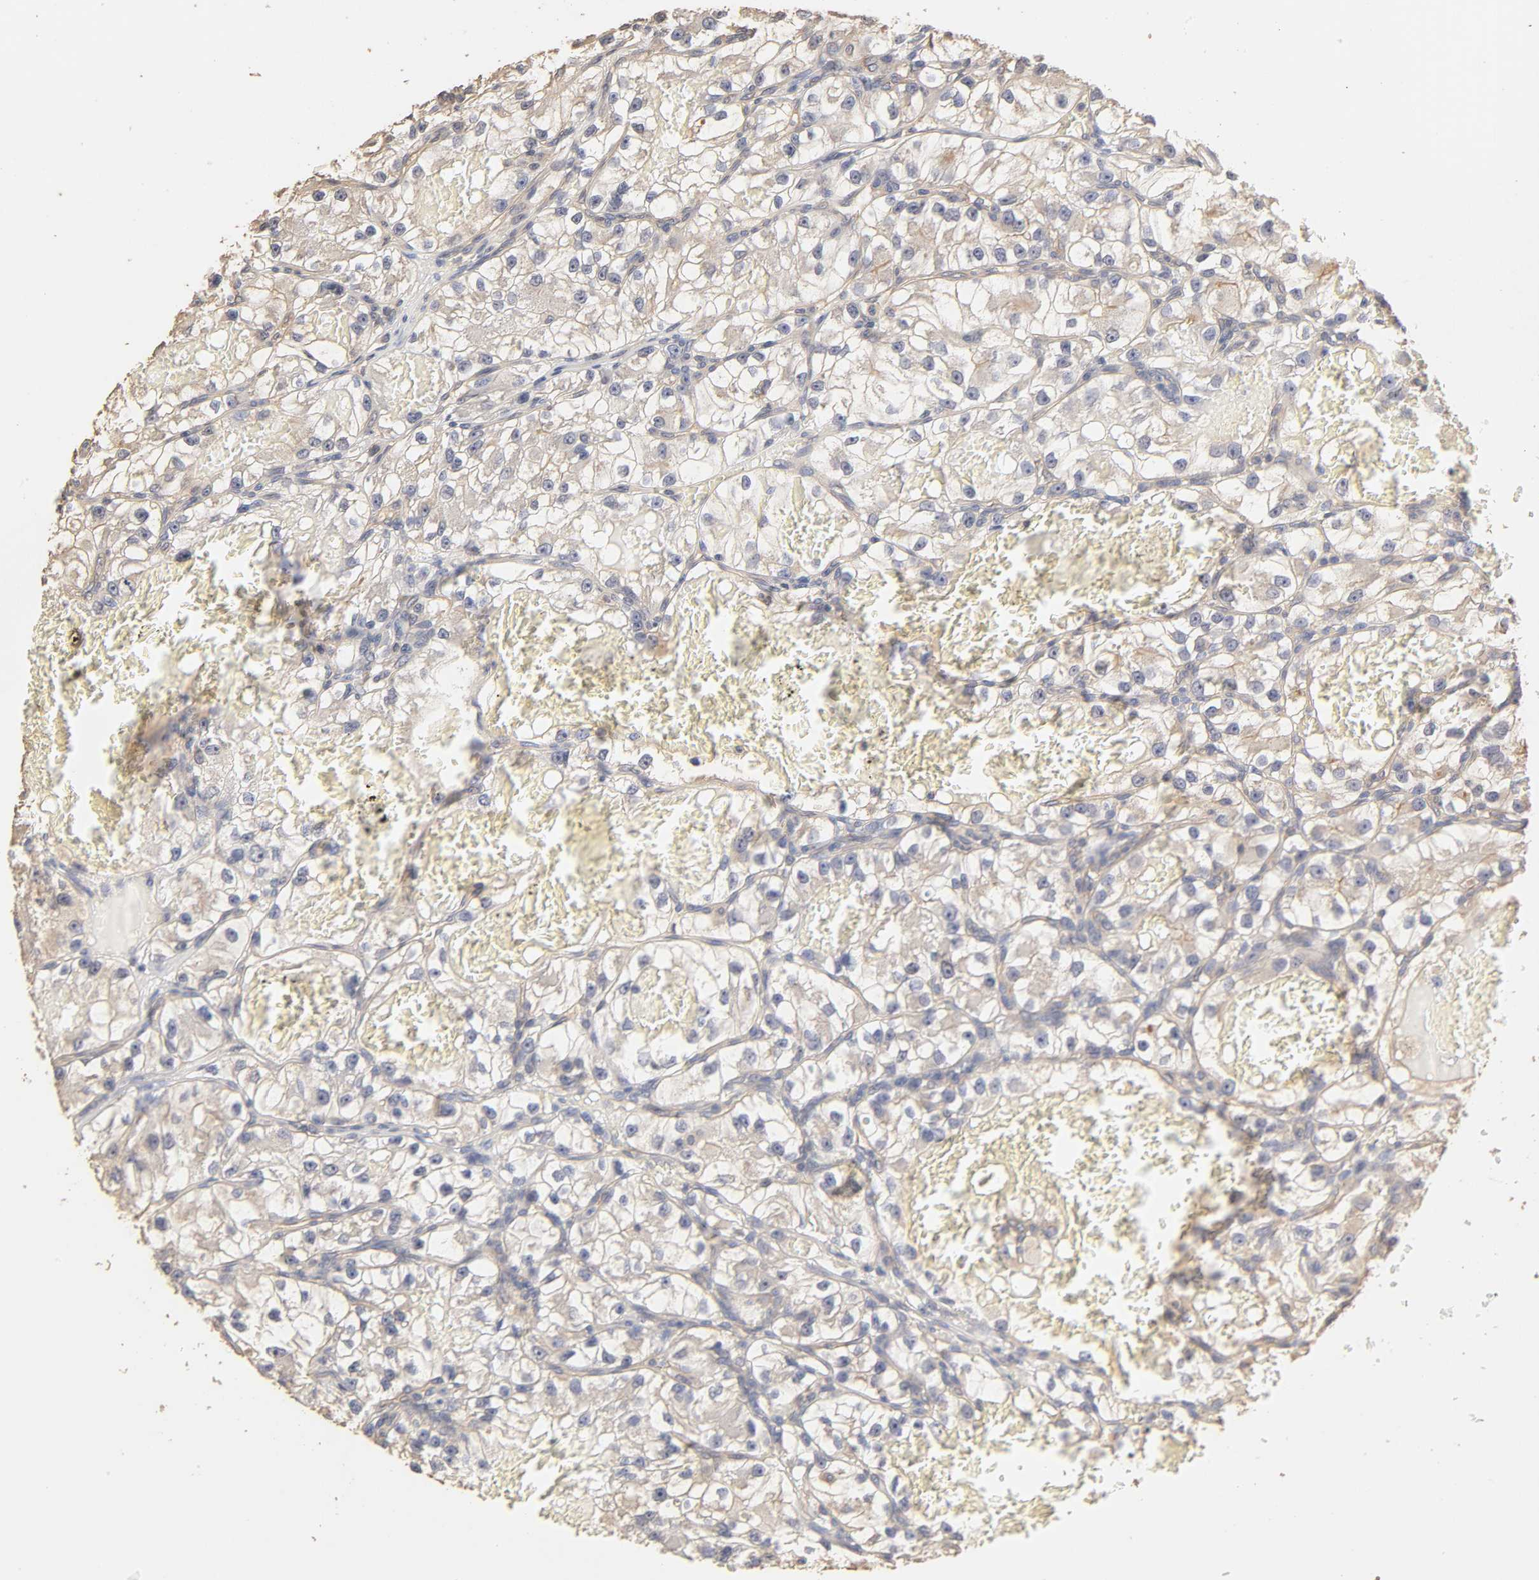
{"staining": {"intensity": "negative", "quantity": "none", "location": "none"}, "tissue": "renal cancer", "cell_type": "Tumor cells", "image_type": "cancer", "snomed": [{"axis": "morphology", "description": "Adenocarcinoma, NOS"}, {"axis": "topography", "description": "Kidney"}], "caption": "An IHC image of renal cancer is shown. There is no staining in tumor cells of renal cancer.", "gene": "VSIG4", "patient": {"sex": "female", "age": 57}}